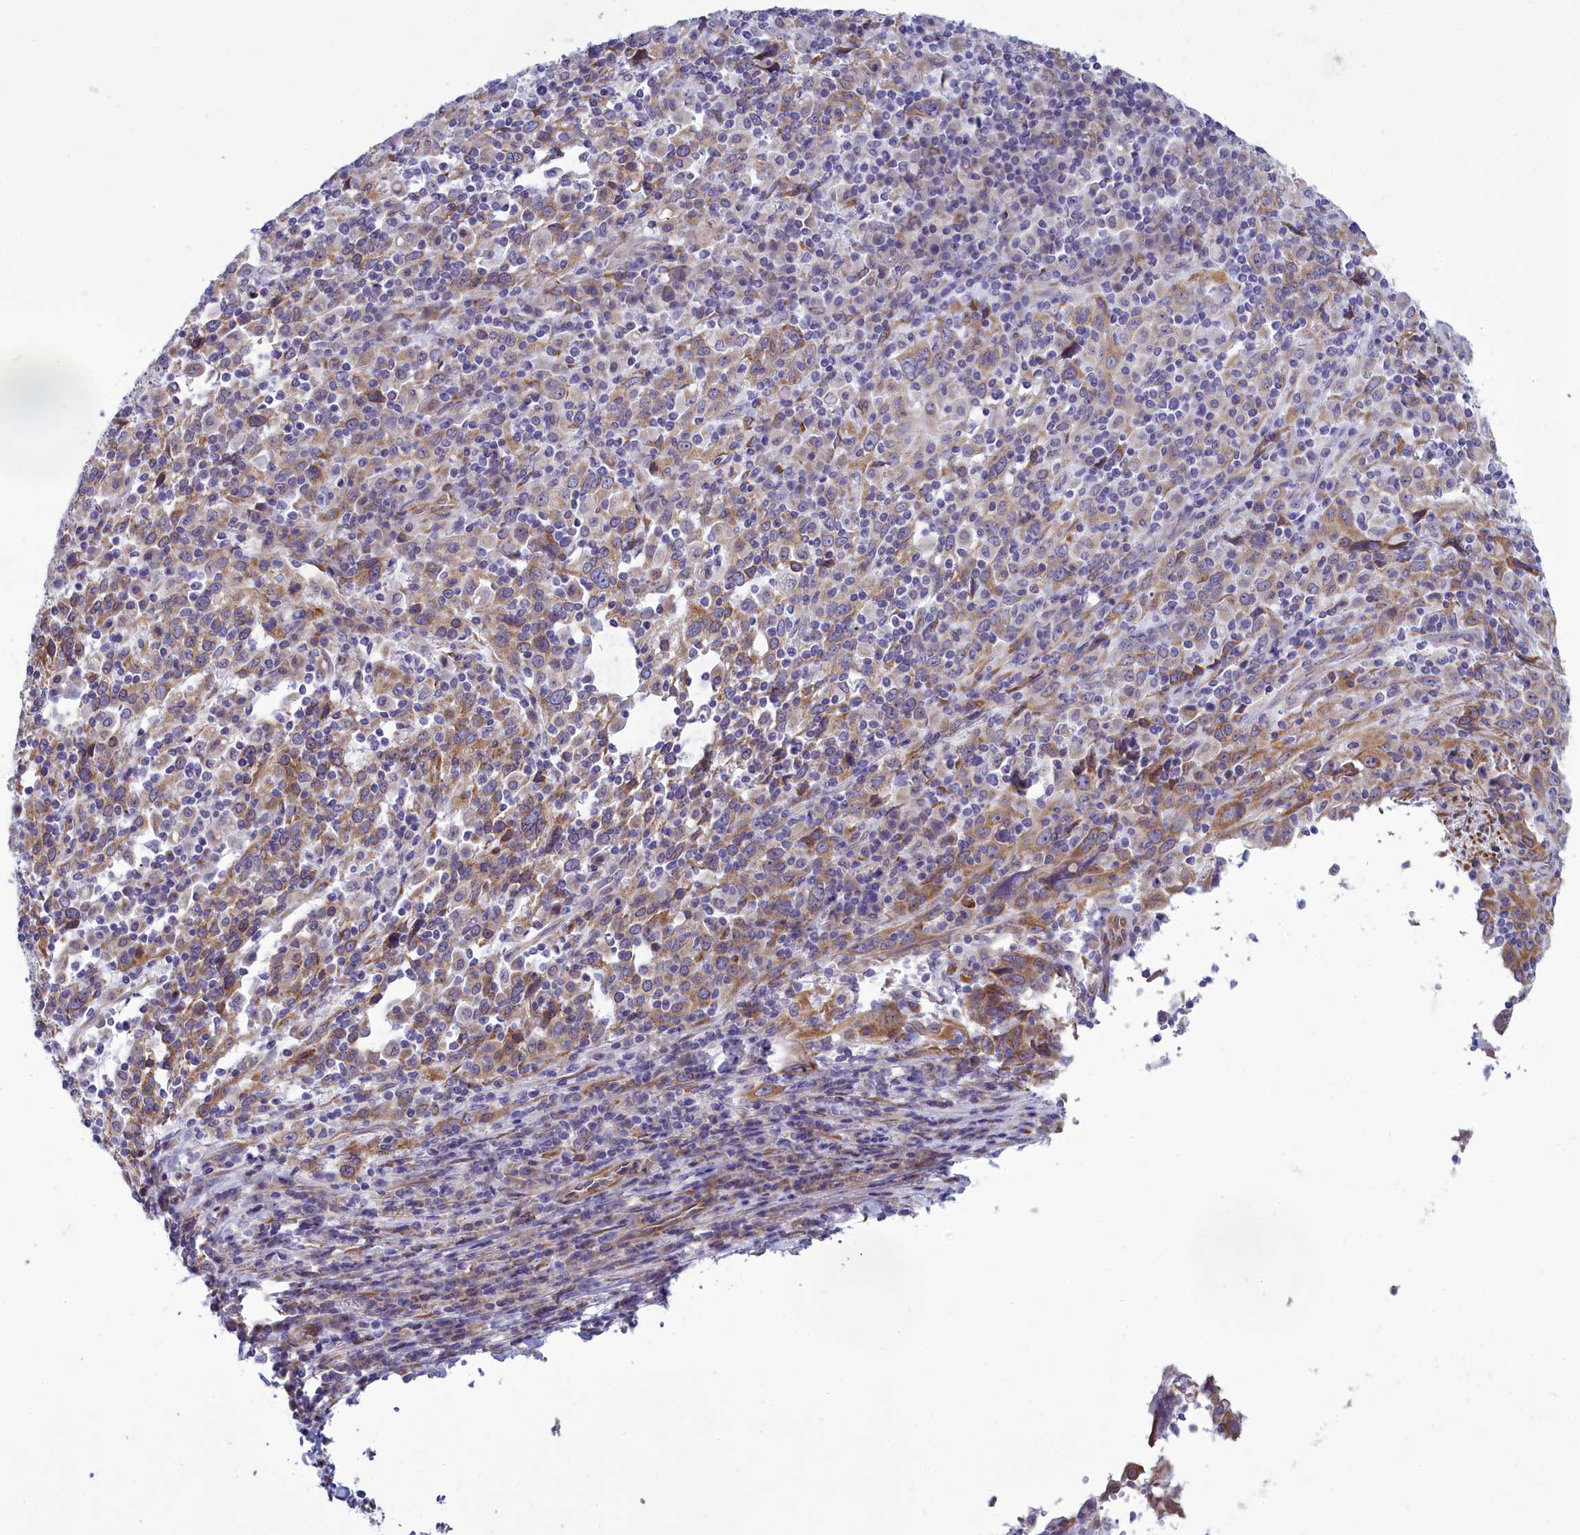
{"staining": {"intensity": "moderate", "quantity": "25%-75%", "location": "cytoplasmic/membranous"}, "tissue": "cervical cancer", "cell_type": "Tumor cells", "image_type": "cancer", "snomed": [{"axis": "morphology", "description": "Squamous cell carcinoma, NOS"}, {"axis": "topography", "description": "Cervix"}], "caption": "This is an image of IHC staining of cervical cancer, which shows moderate expression in the cytoplasmic/membranous of tumor cells.", "gene": "CENATAC", "patient": {"sex": "female", "age": 46}}